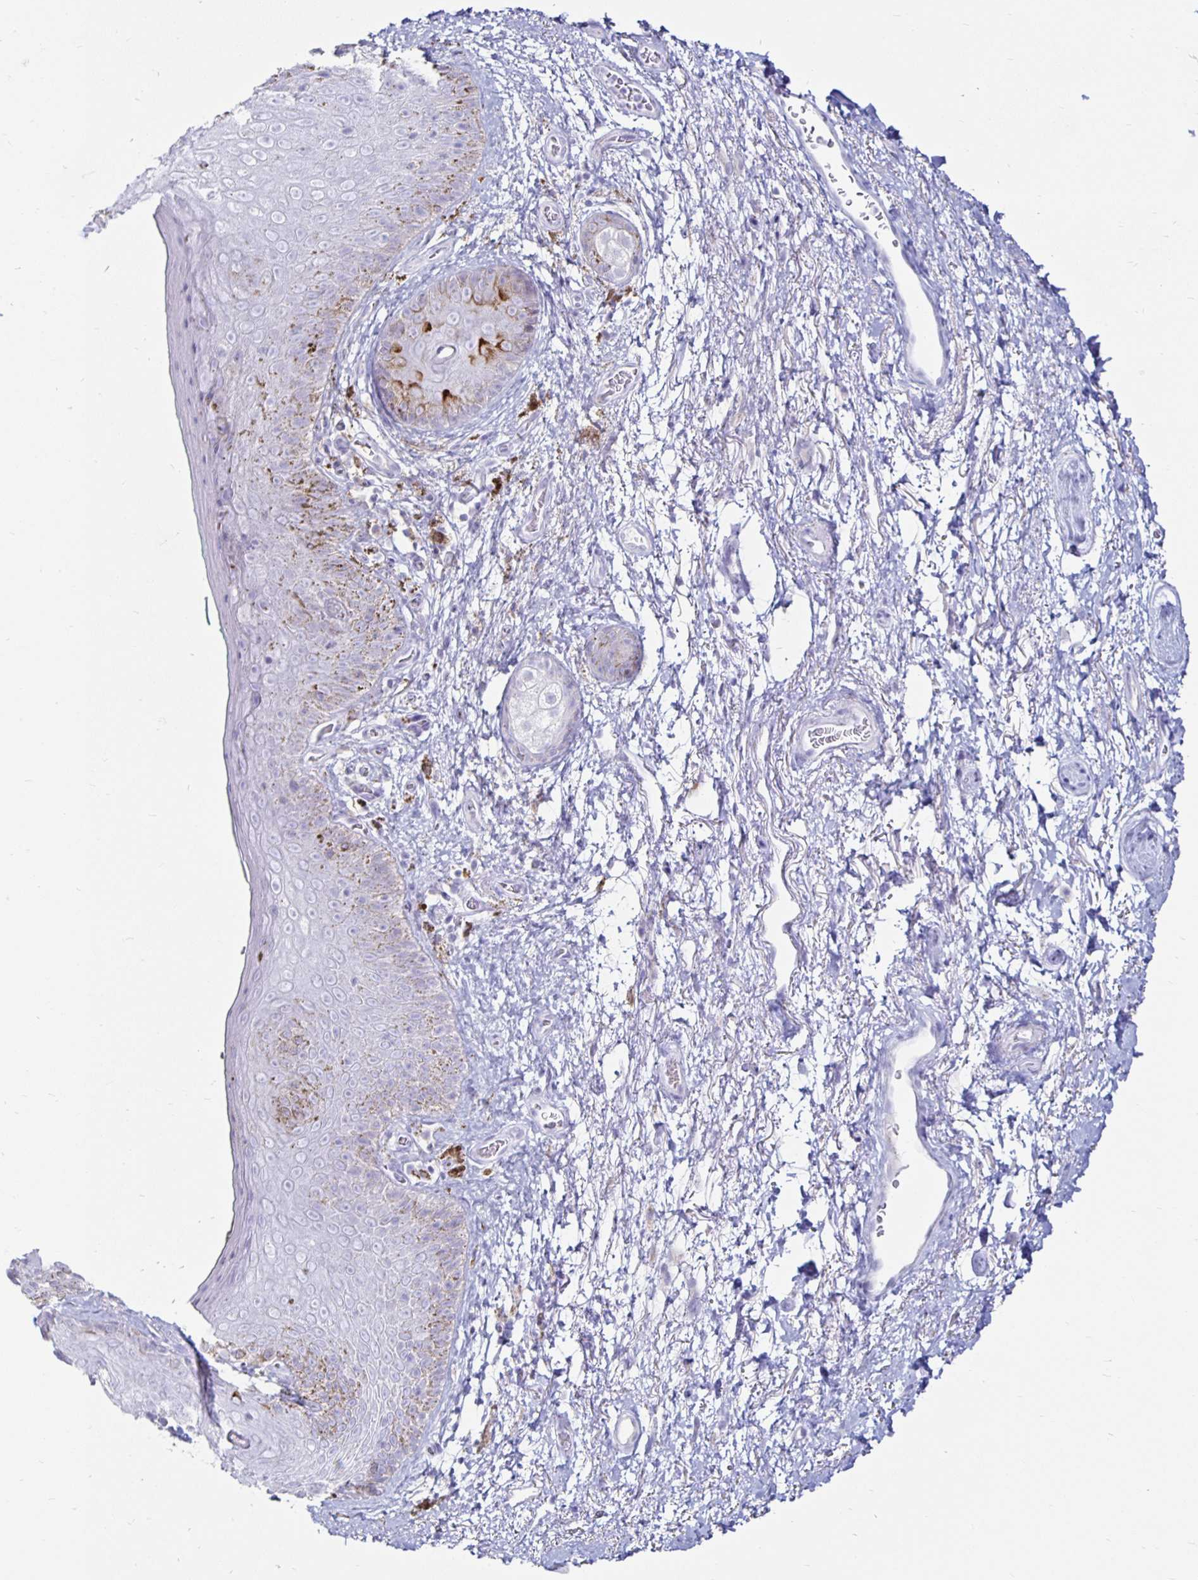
{"staining": {"intensity": "negative", "quantity": "none", "location": "none"}, "tissue": "adipose tissue", "cell_type": "Adipocytes", "image_type": "normal", "snomed": [{"axis": "morphology", "description": "Normal tissue, NOS"}, {"axis": "topography", "description": "Vulva"}, {"axis": "topography", "description": "Peripheral nerve tissue"}], "caption": "DAB (3,3'-diaminobenzidine) immunohistochemical staining of benign adipose tissue demonstrates no significant staining in adipocytes.", "gene": "TIMP1", "patient": {"sex": "female", "age": 66}}